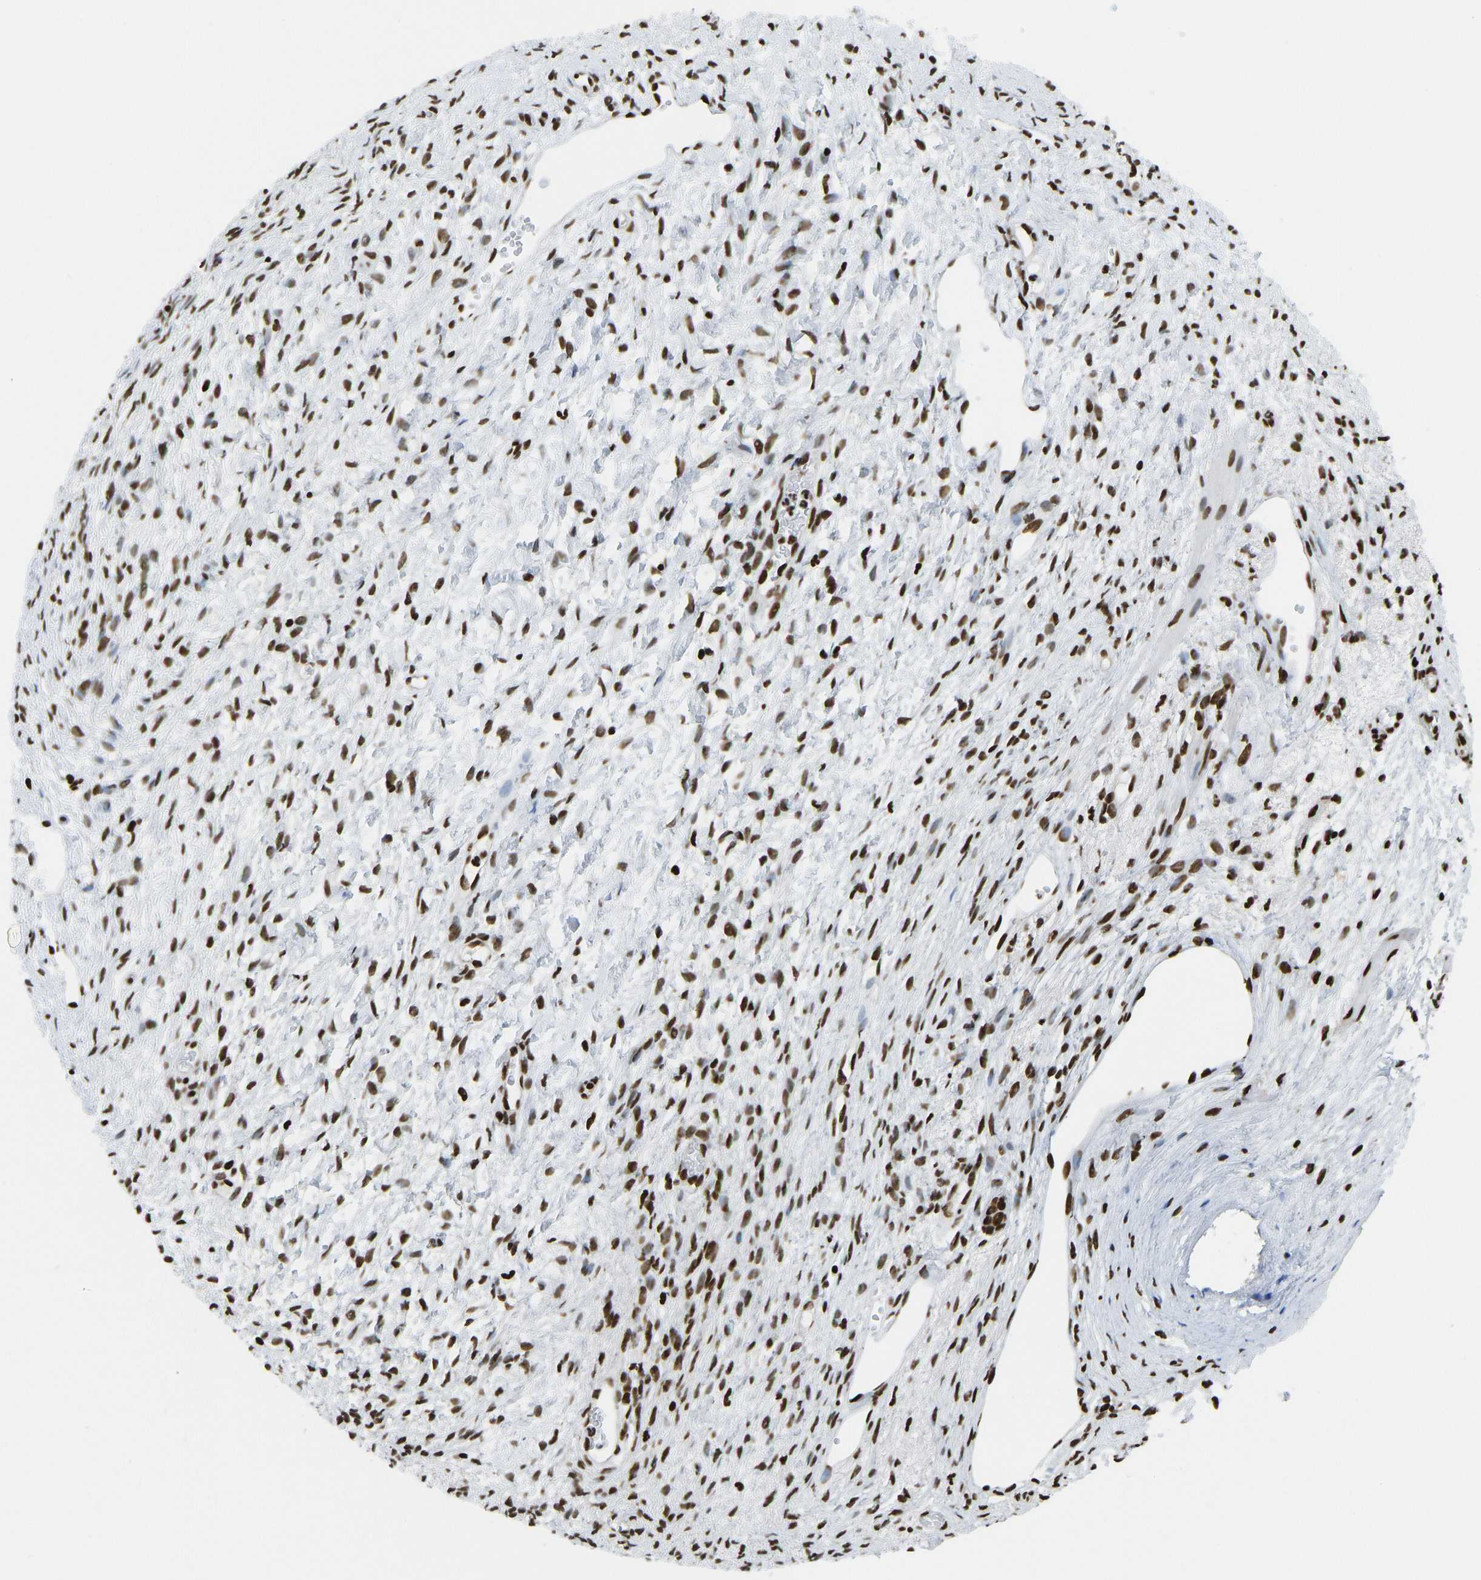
{"staining": {"intensity": "strong", "quantity": ">75%", "location": "nuclear"}, "tissue": "ovary", "cell_type": "Follicle cells", "image_type": "normal", "snomed": [{"axis": "morphology", "description": "Normal tissue, NOS"}, {"axis": "topography", "description": "Ovary"}], "caption": "Benign ovary reveals strong nuclear staining in approximately >75% of follicle cells, visualized by immunohistochemistry.", "gene": "ZSCAN20", "patient": {"sex": "female", "age": 33}}